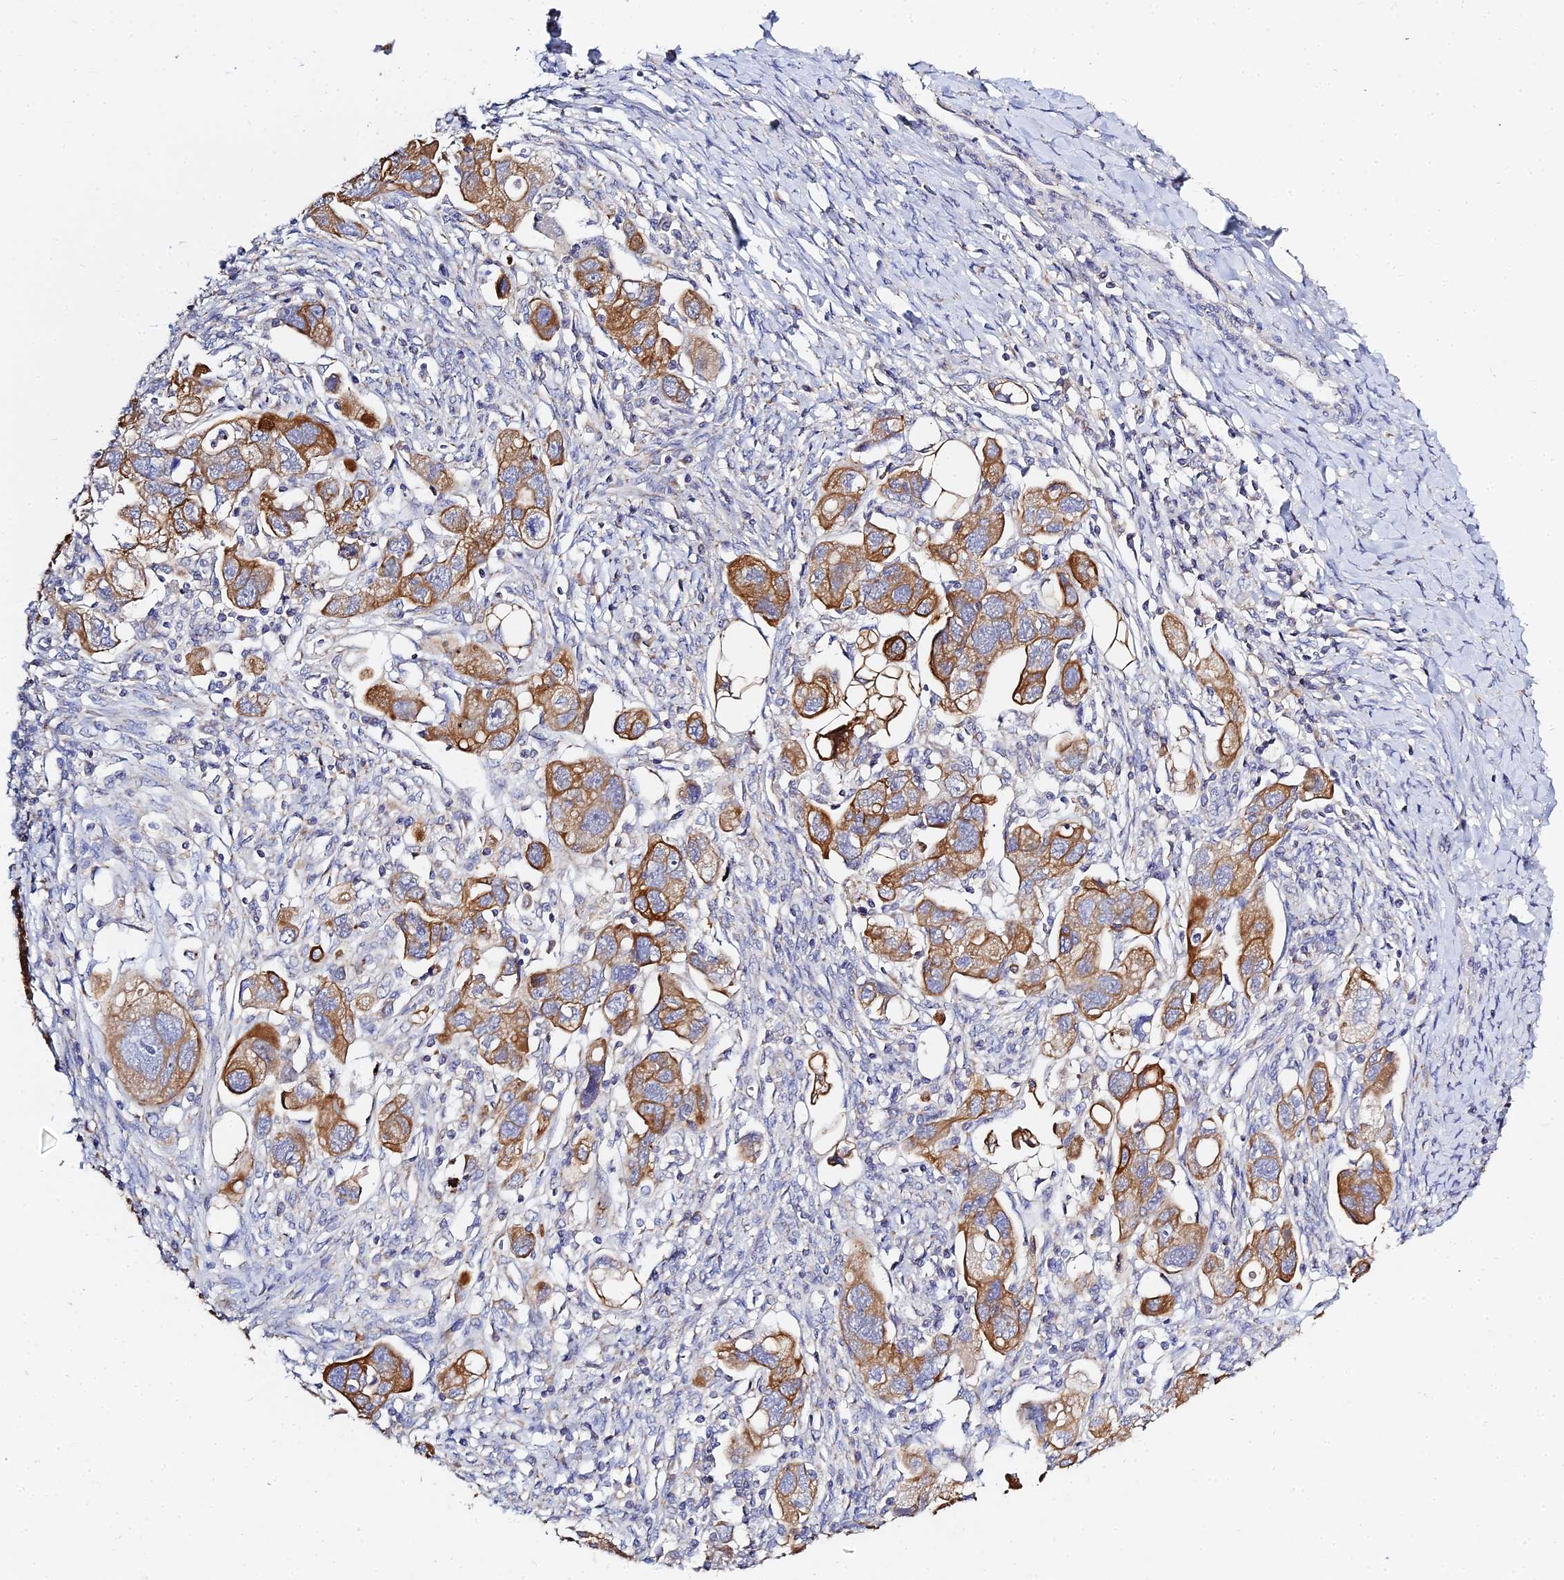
{"staining": {"intensity": "strong", "quantity": ">75%", "location": "cytoplasmic/membranous"}, "tissue": "ovarian cancer", "cell_type": "Tumor cells", "image_type": "cancer", "snomed": [{"axis": "morphology", "description": "Carcinoma, NOS"}, {"axis": "morphology", "description": "Cystadenocarcinoma, serous, NOS"}, {"axis": "topography", "description": "Ovary"}], "caption": "About >75% of tumor cells in human ovarian cancer (carcinoma) display strong cytoplasmic/membranous protein staining as visualized by brown immunohistochemical staining.", "gene": "ZXDA", "patient": {"sex": "female", "age": 69}}